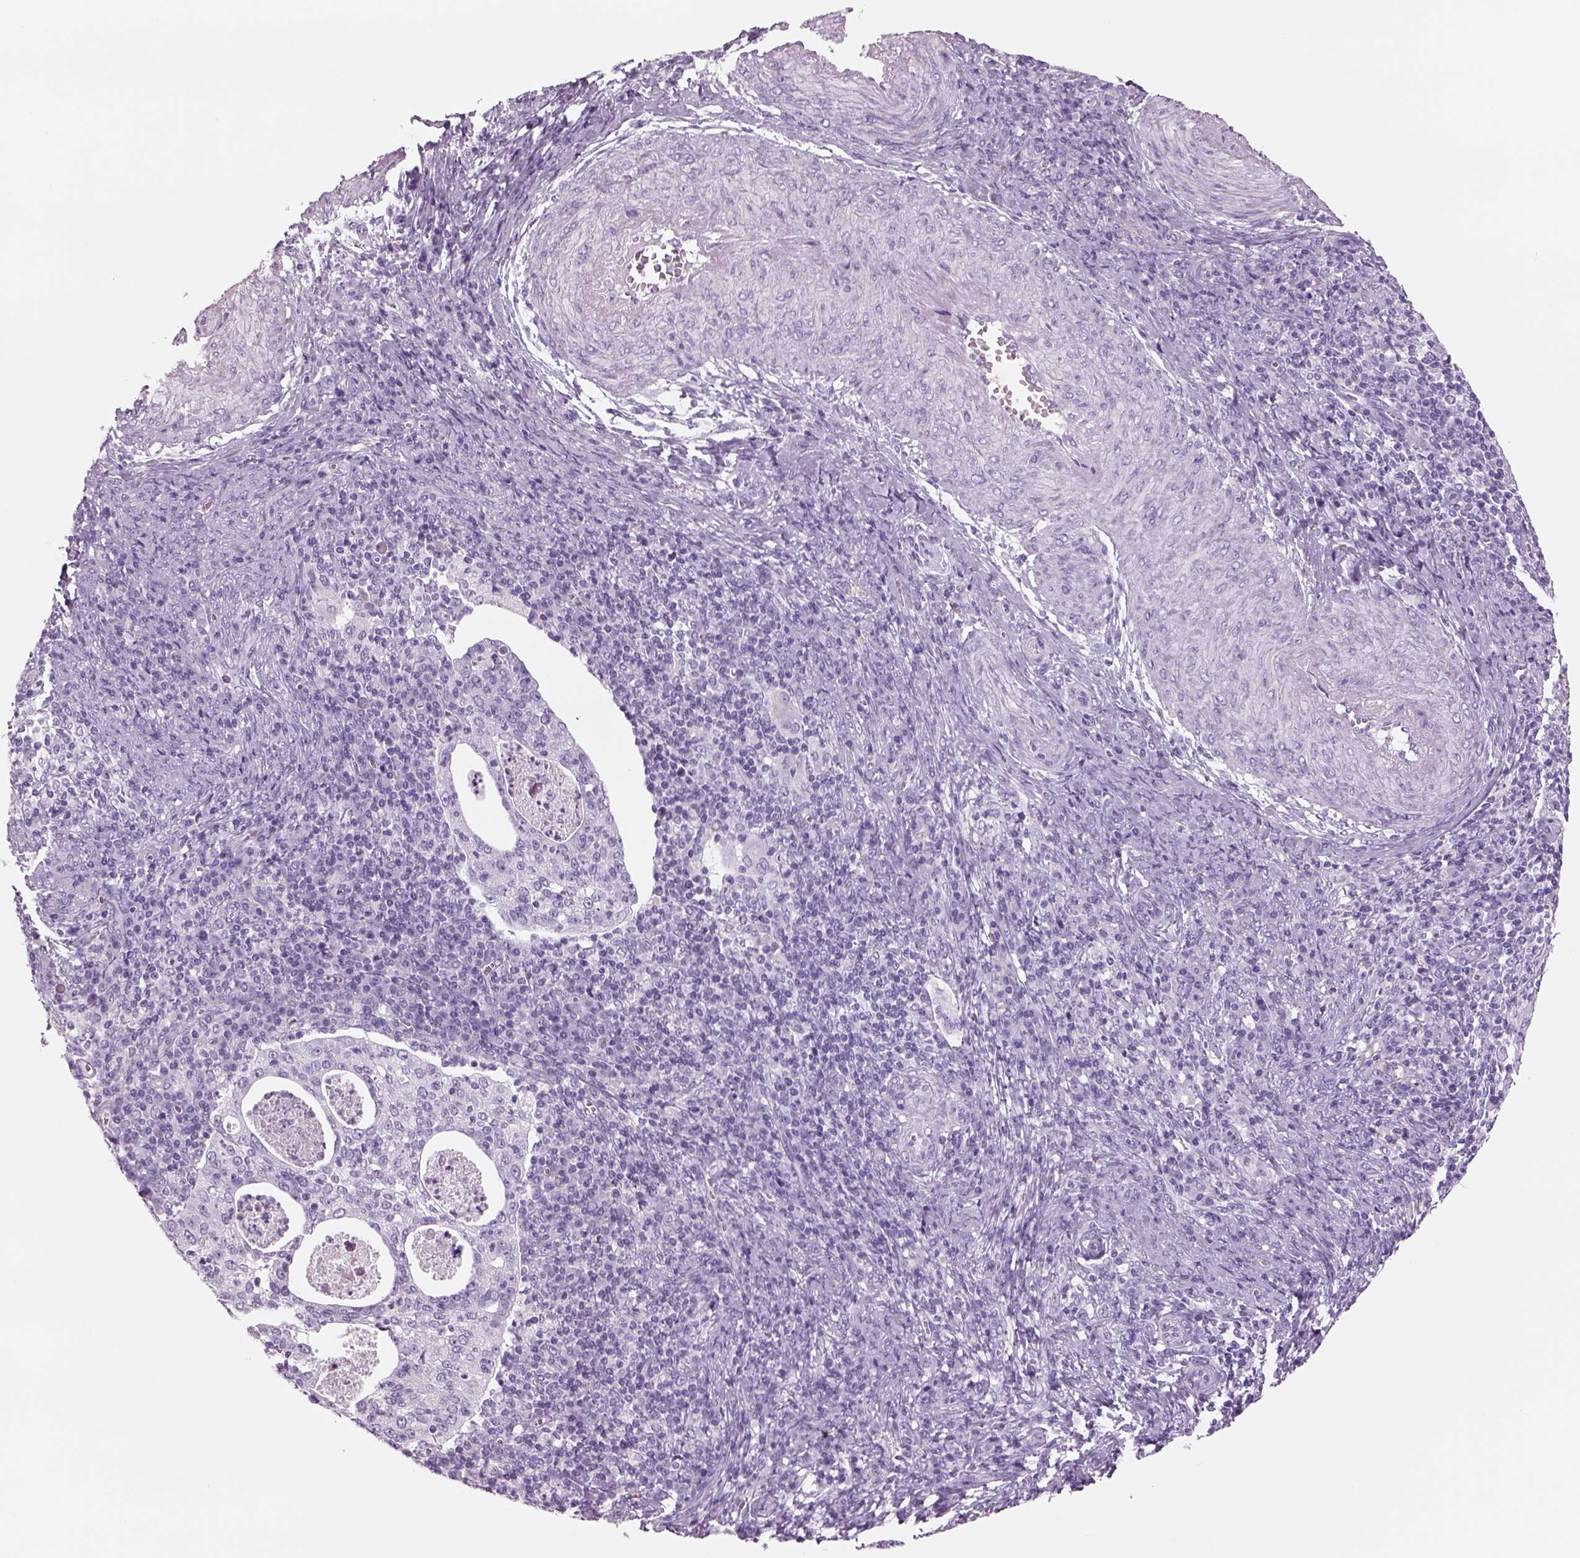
{"staining": {"intensity": "negative", "quantity": "none", "location": "none"}, "tissue": "cervical cancer", "cell_type": "Tumor cells", "image_type": "cancer", "snomed": [{"axis": "morphology", "description": "Squamous cell carcinoma, NOS"}, {"axis": "topography", "description": "Cervix"}], "caption": "DAB immunohistochemical staining of human cervical squamous cell carcinoma demonstrates no significant expression in tumor cells.", "gene": "RHO", "patient": {"sex": "female", "age": 39}}